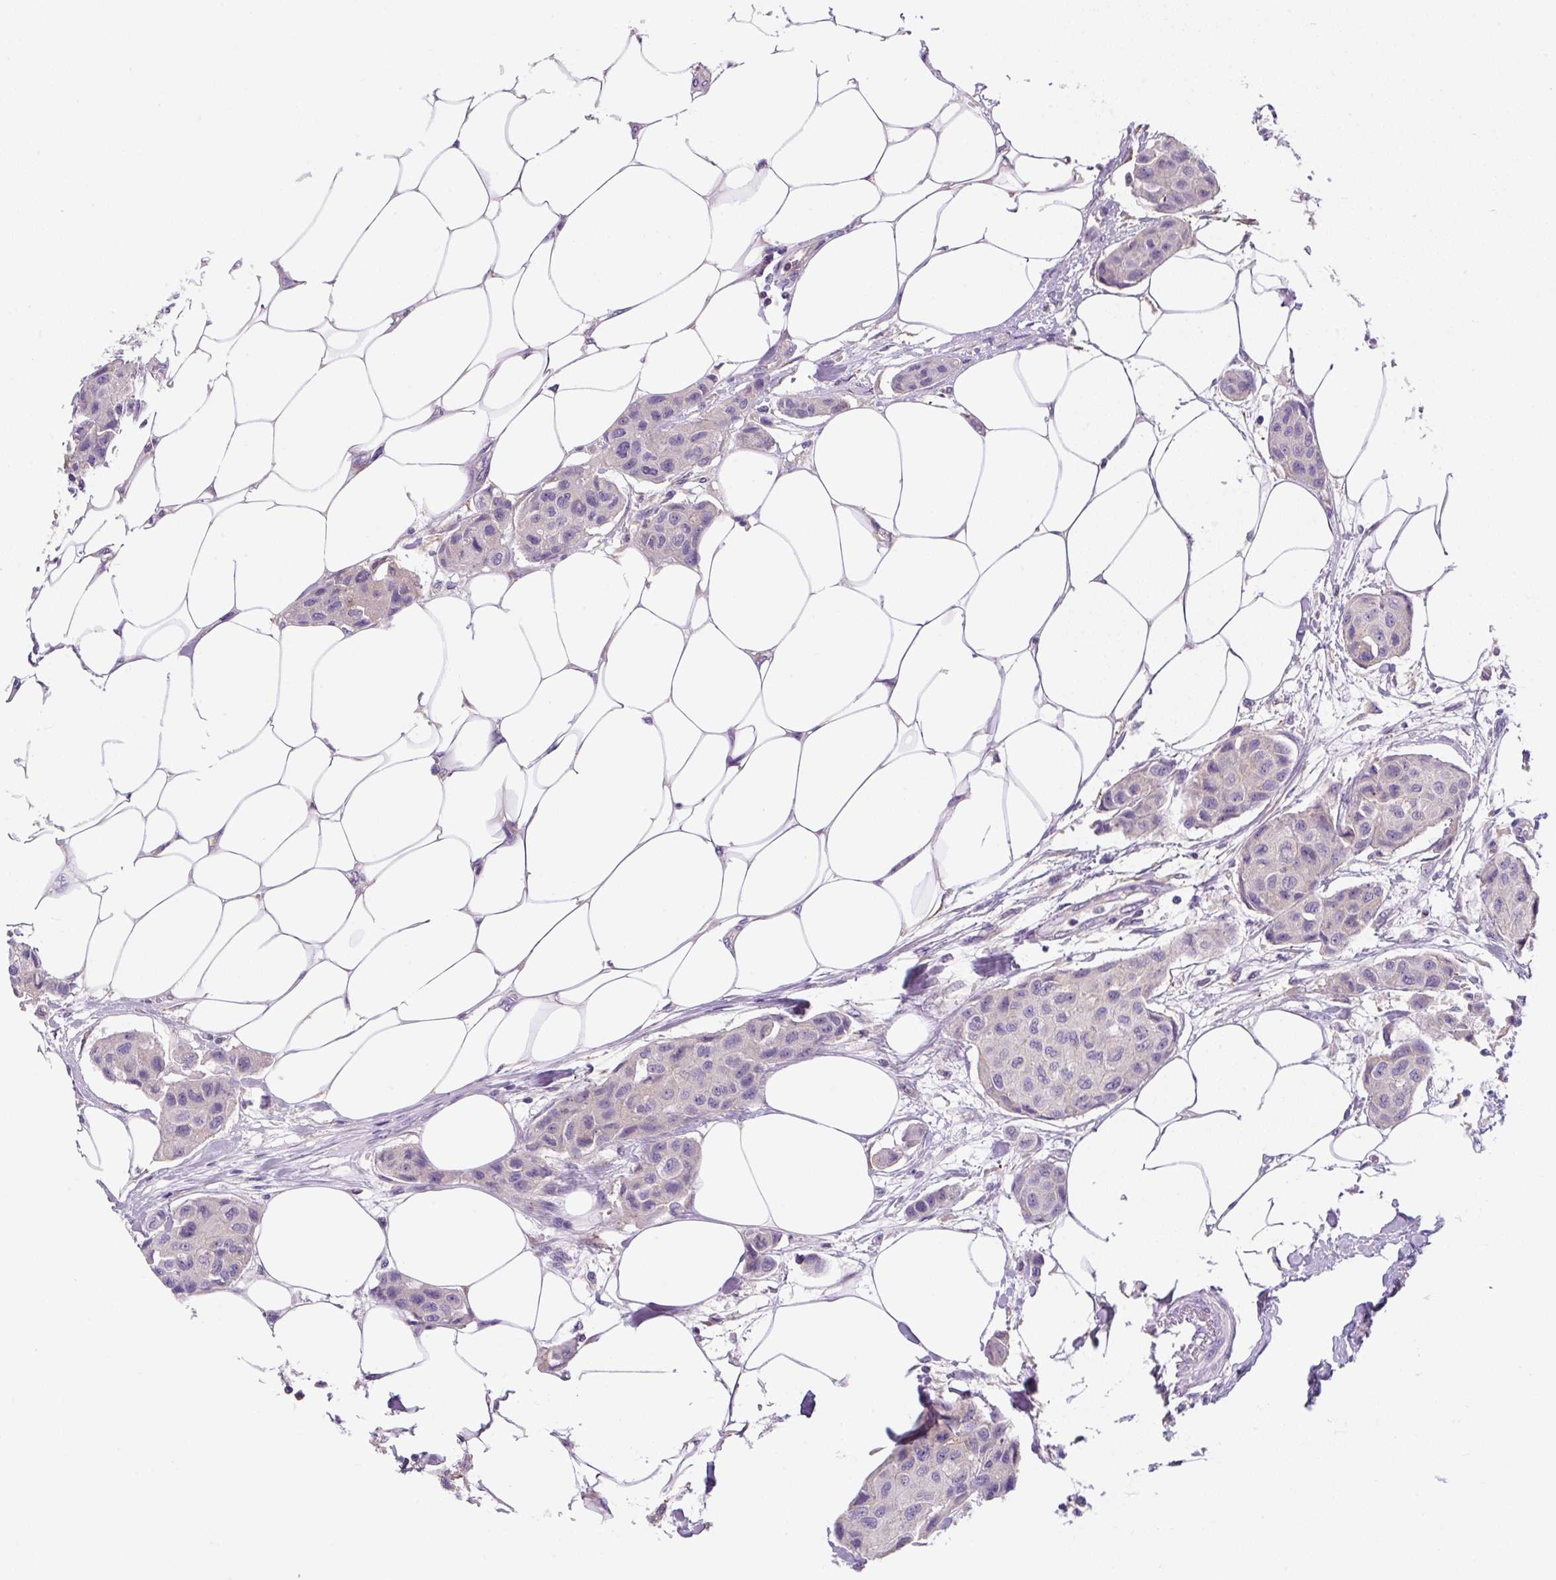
{"staining": {"intensity": "negative", "quantity": "none", "location": "none"}, "tissue": "breast cancer", "cell_type": "Tumor cells", "image_type": "cancer", "snomed": [{"axis": "morphology", "description": "Duct carcinoma"}, {"axis": "topography", "description": "Breast"}, {"axis": "topography", "description": "Lymph node"}], "caption": "Protein analysis of invasive ductal carcinoma (breast) exhibits no significant positivity in tumor cells.", "gene": "FZD5", "patient": {"sex": "female", "age": 80}}